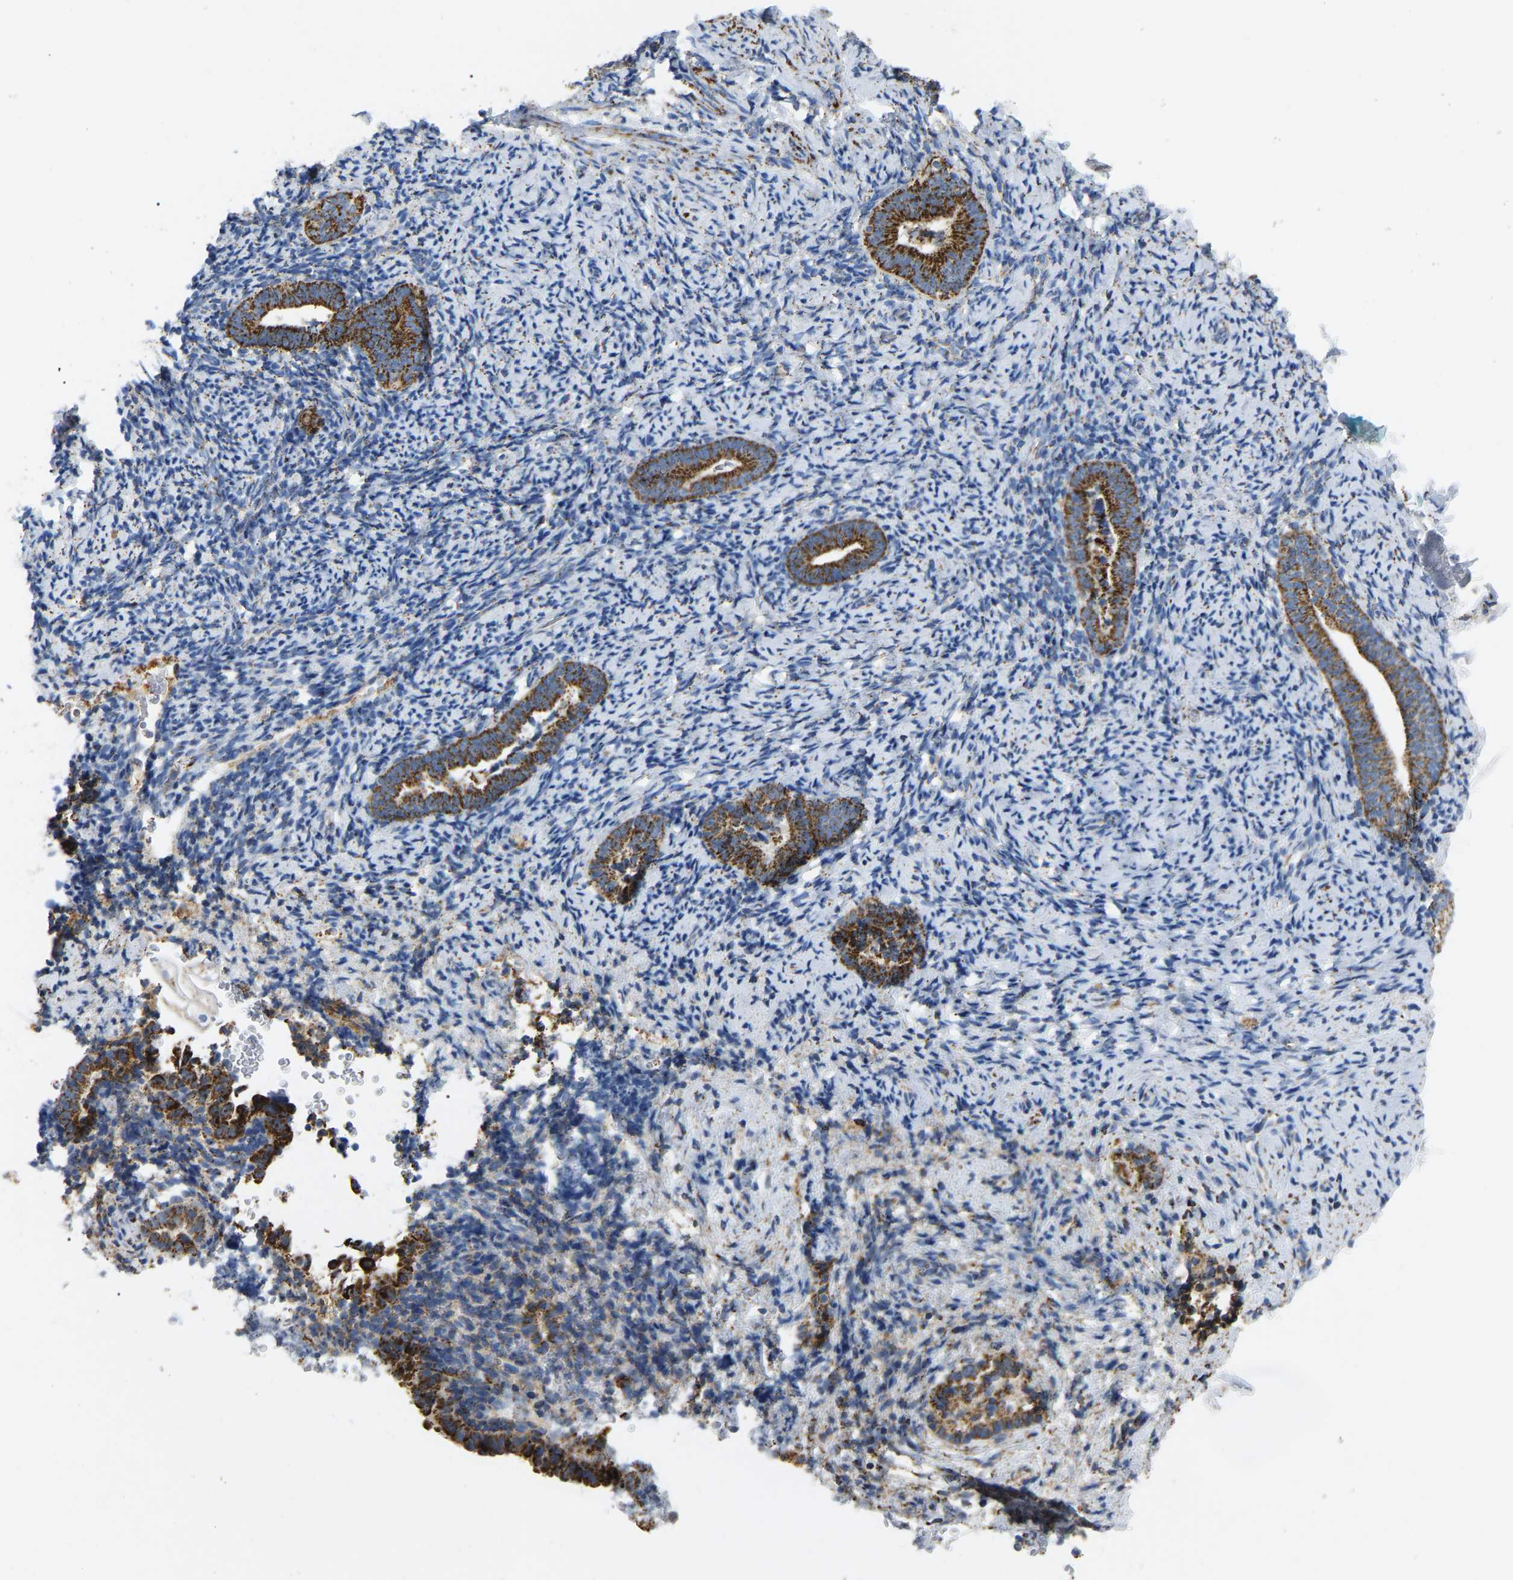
{"staining": {"intensity": "weak", "quantity": ">75%", "location": "cytoplasmic/membranous"}, "tissue": "endometrium", "cell_type": "Cells in endometrial stroma", "image_type": "normal", "snomed": [{"axis": "morphology", "description": "Normal tissue, NOS"}, {"axis": "topography", "description": "Endometrium"}], "caption": "Cells in endometrial stroma reveal low levels of weak cytoplasmic/membranous positivity in approximately >75% of cells in benign human endometrium. Nuclei are stained in blue.", "gene": "HIBADH", "patient": {"sex": "female", "age": 51}}